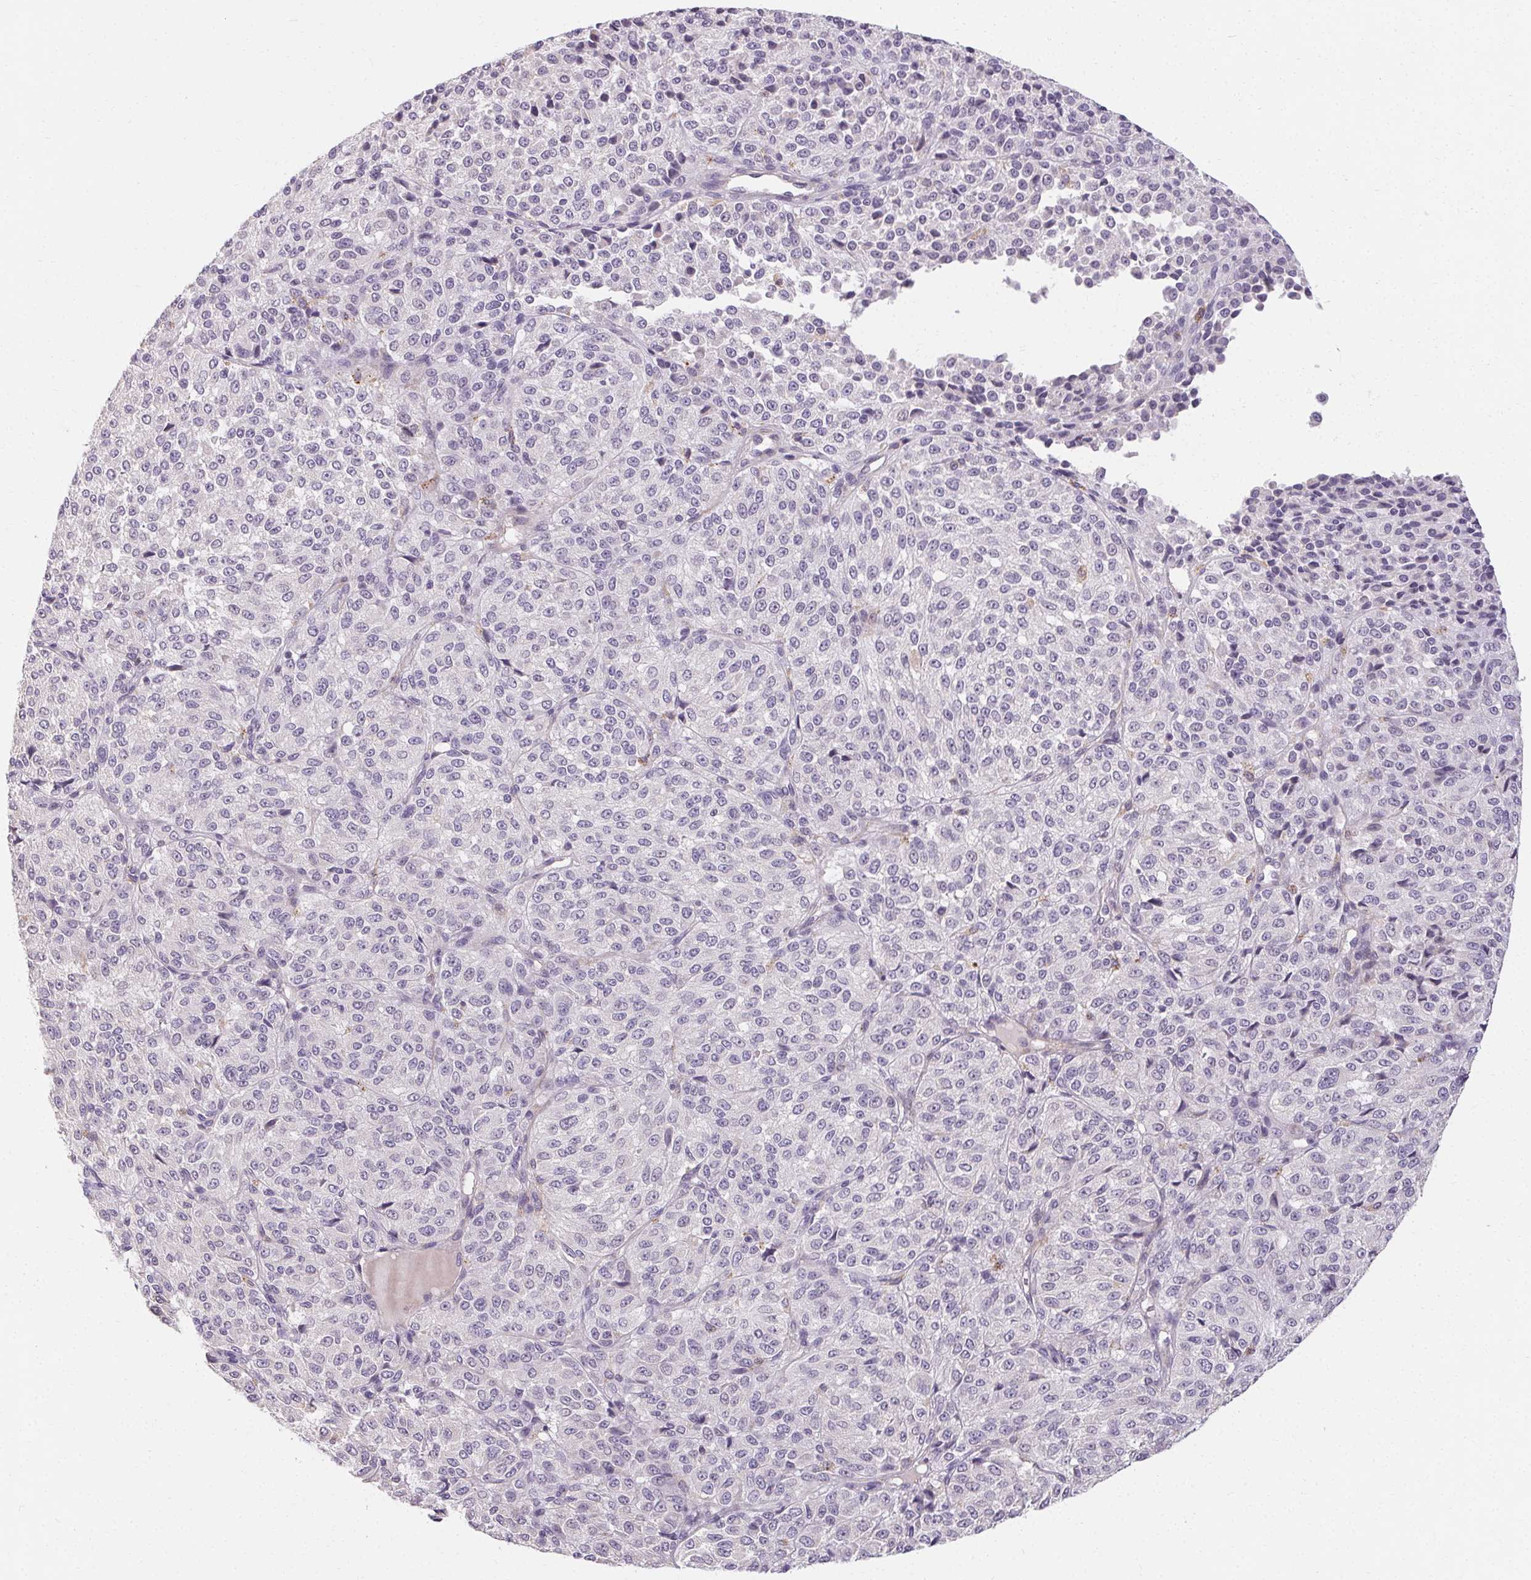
{"staining": {"intensity": "negative", "quantity": "none", "location": "none"}, "tissue": "melanoma", "cell_type": "Tumor cells", "image_type": "cancer", "snomed": [{"axis": "morphology", "description": "Malignant melanoma, Metastatic site"}, {"axis": "topography", "description": "Brain"}], "caption": "Tumor cells are negative for brown protein staining in melanoma.", "gene": "TMEM52B", "patient": {"sex": "female", "age": 56}}